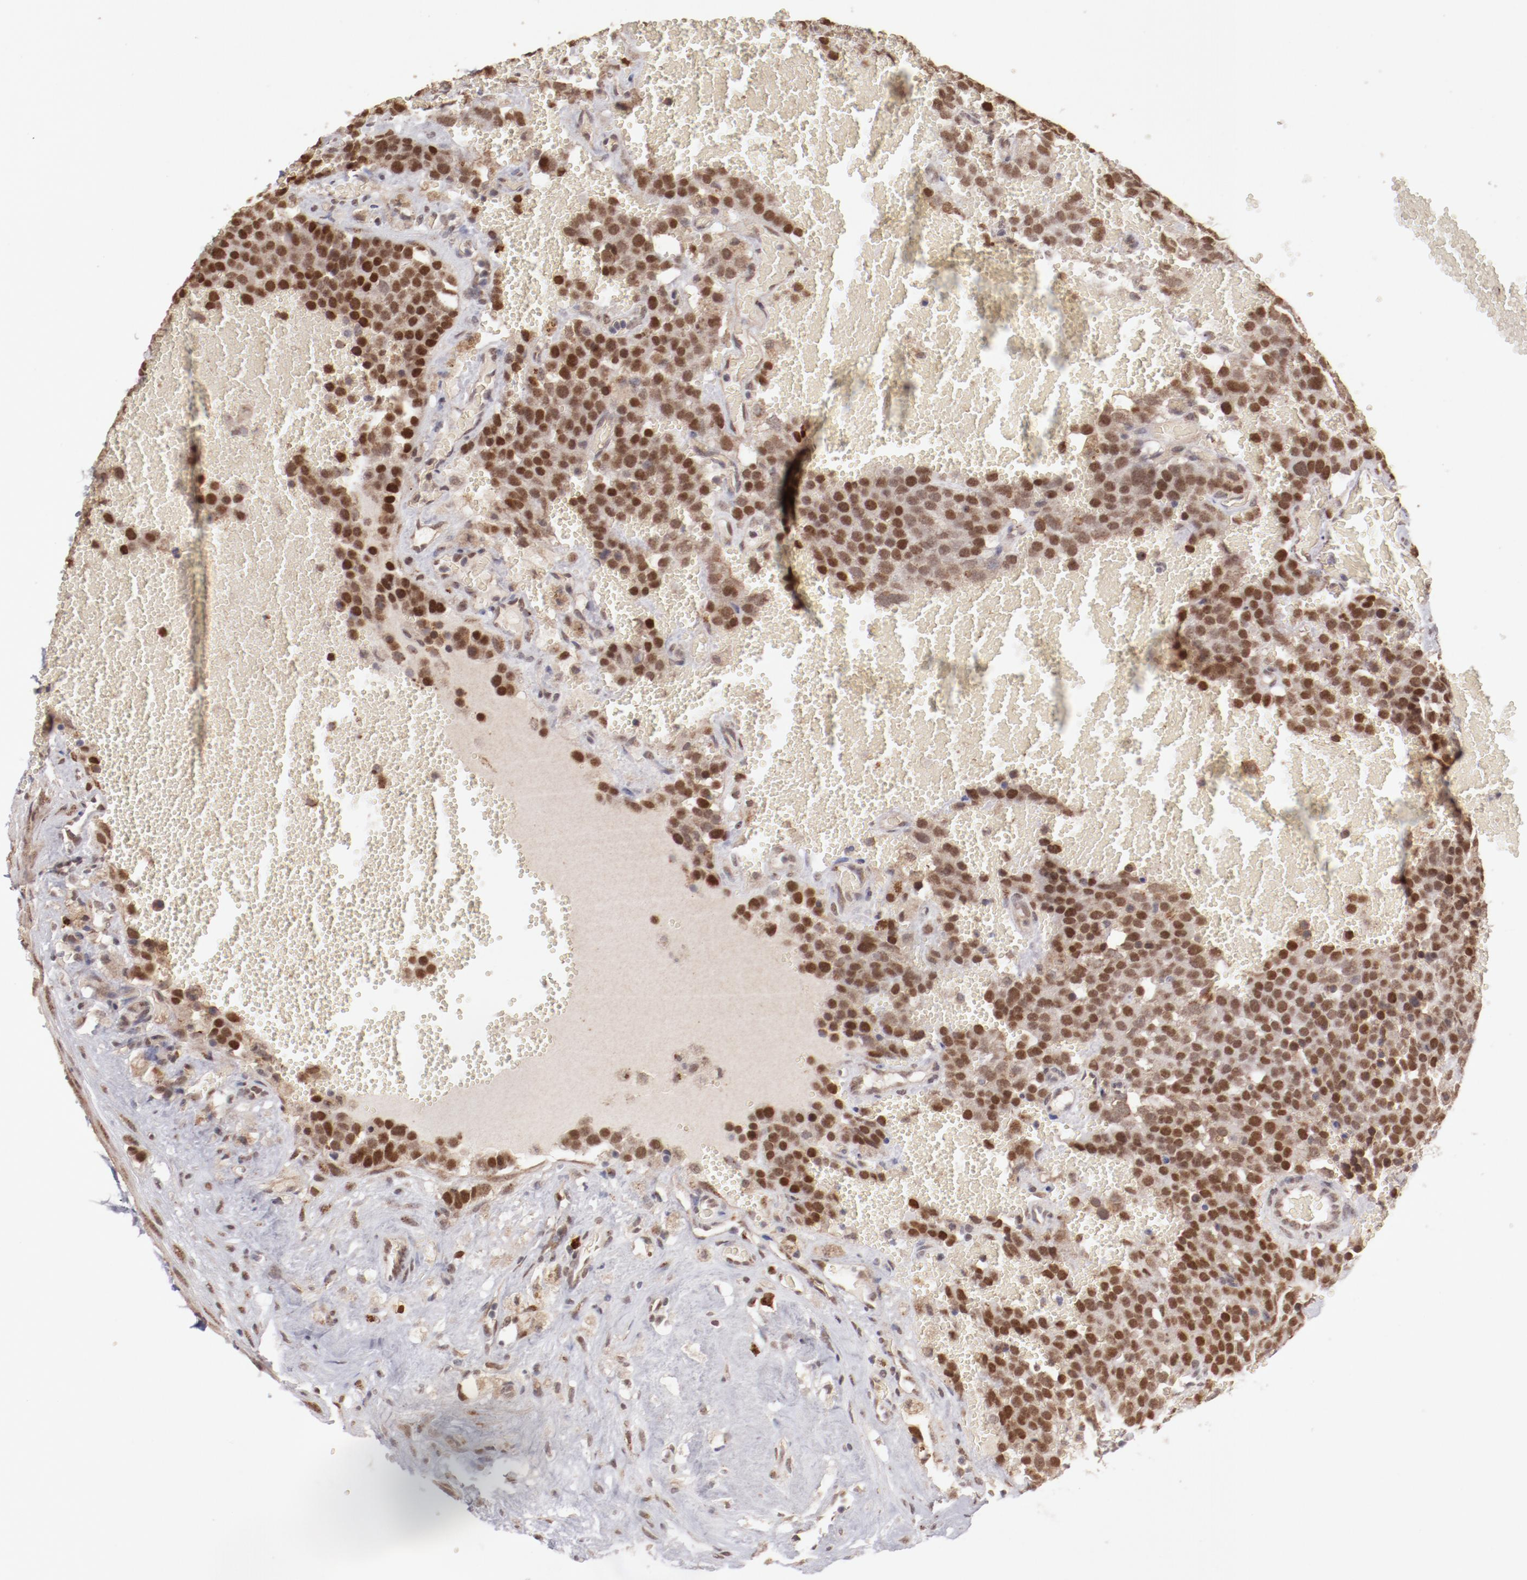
{"staining": {"intensity": "strong", "quantity": ">75%", "location": "cytoplasmic/membranous,nuclear"}, "tissue": "testis cancer", "cell_type": "Tumor cells", "image_type": "cancer", "snomed": [{"axis": "morphology", "description": "Seminoma, NOS"}, {"axis": "topography", "description": "Testis"}], "caption": "Approximately >75% of tumor cells in human testis cancer (seminoma) show strong cytoplasmic/membranous and nuclear protein positivity as visualized by brown immunohistochemical staining.", "gene": "NFE2", "patient": {"sex": "male", "age": 71}}